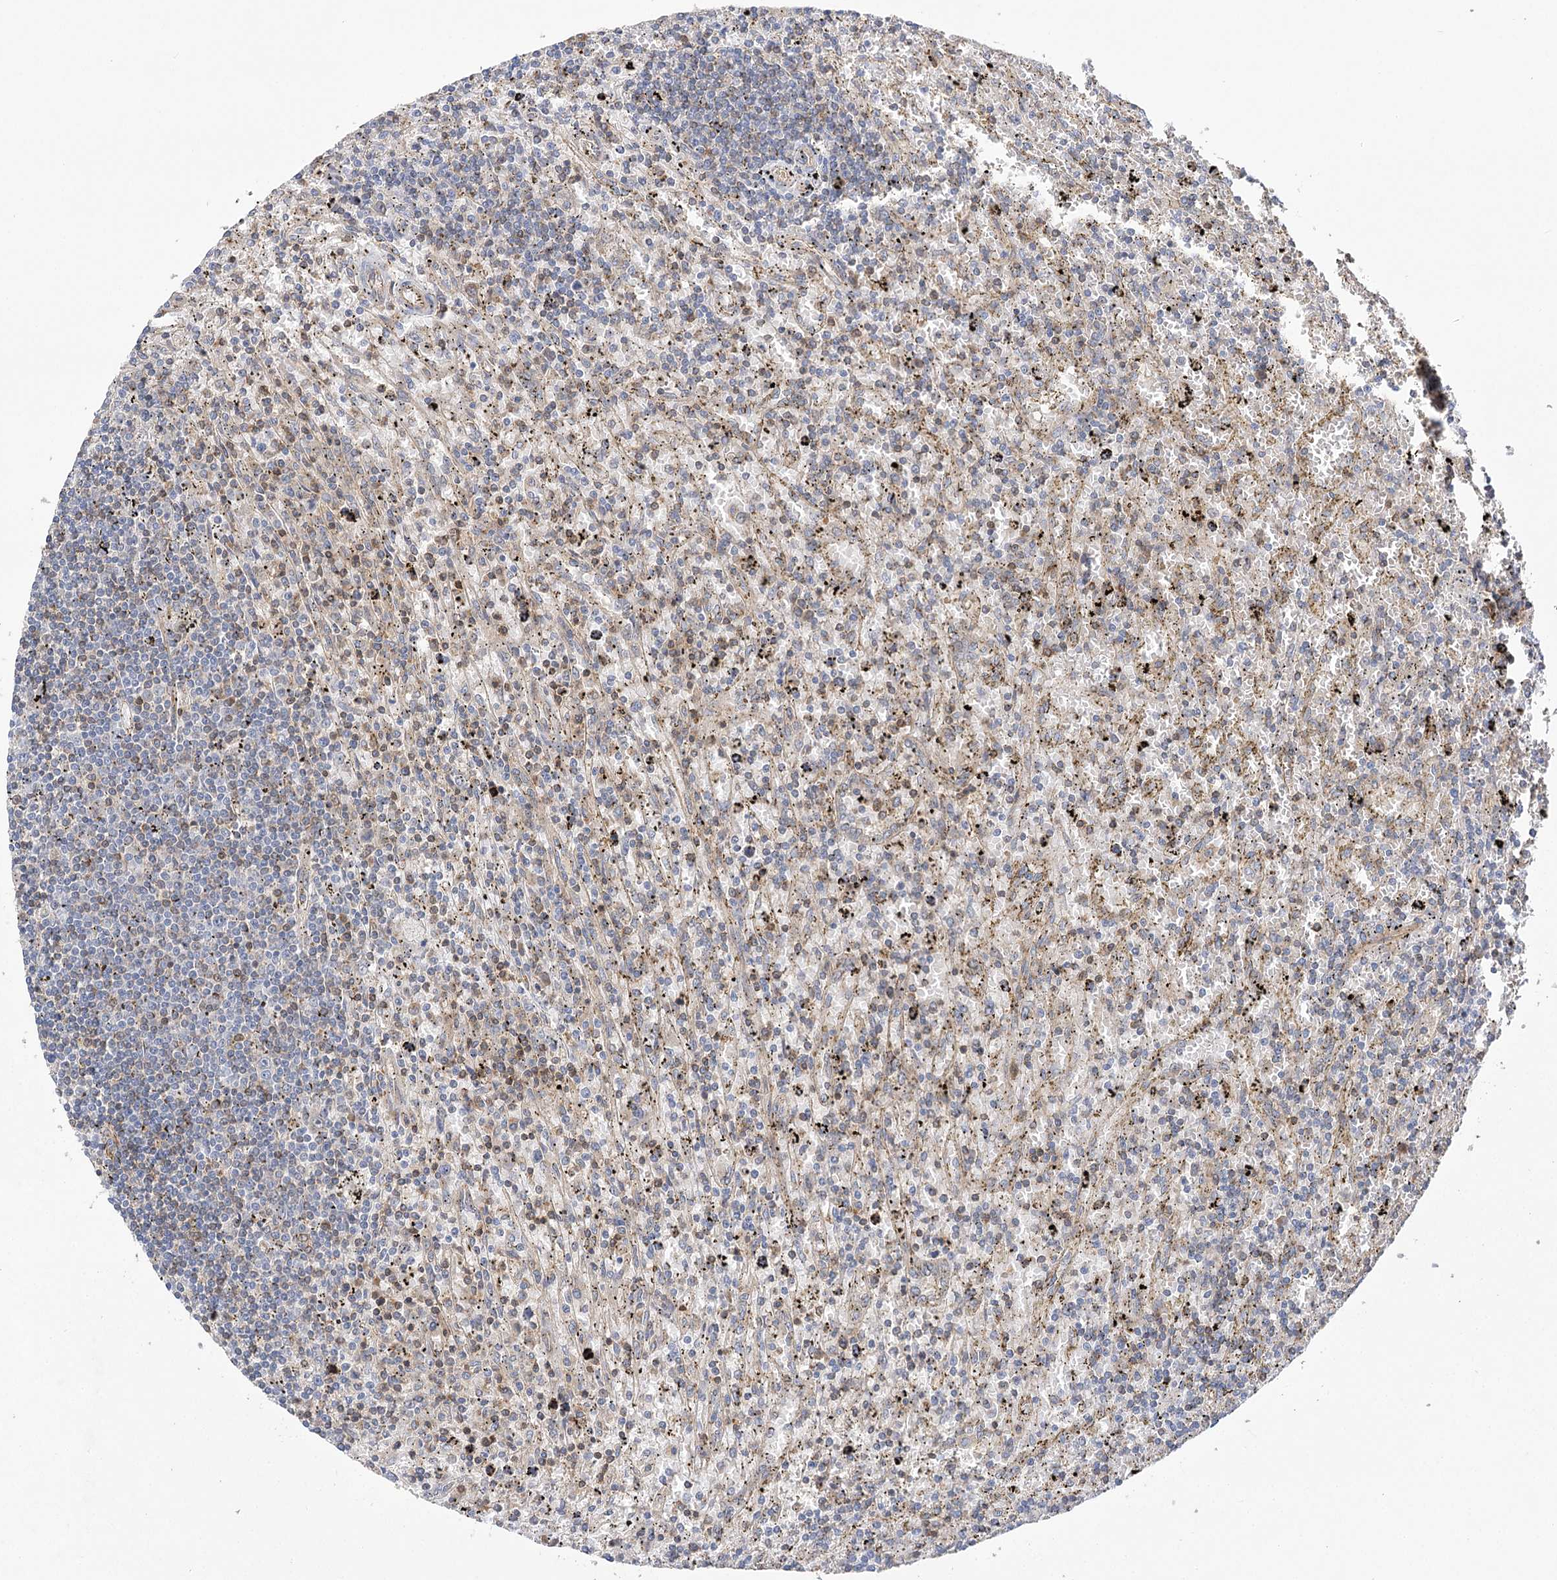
{"staining": {"intensity": "negative", "quantity": "none", "location": "none"}, "tissue": "lymphoma", "cell_type": "Tumor cells", "image_type": "cancer", "snomed": [{"axis": "morphology", "description": "Malignant lymphoma, non-Hodgkin's type, Low grade"}, {"axis": "topography", "description": "Spleen"}], "caption": "A histopathology image of lymphoma stained for a protein reveals no brown staining in tumor cells.", "gene": "VPS37B", "patient": {"sex": "male", "age": 76}}